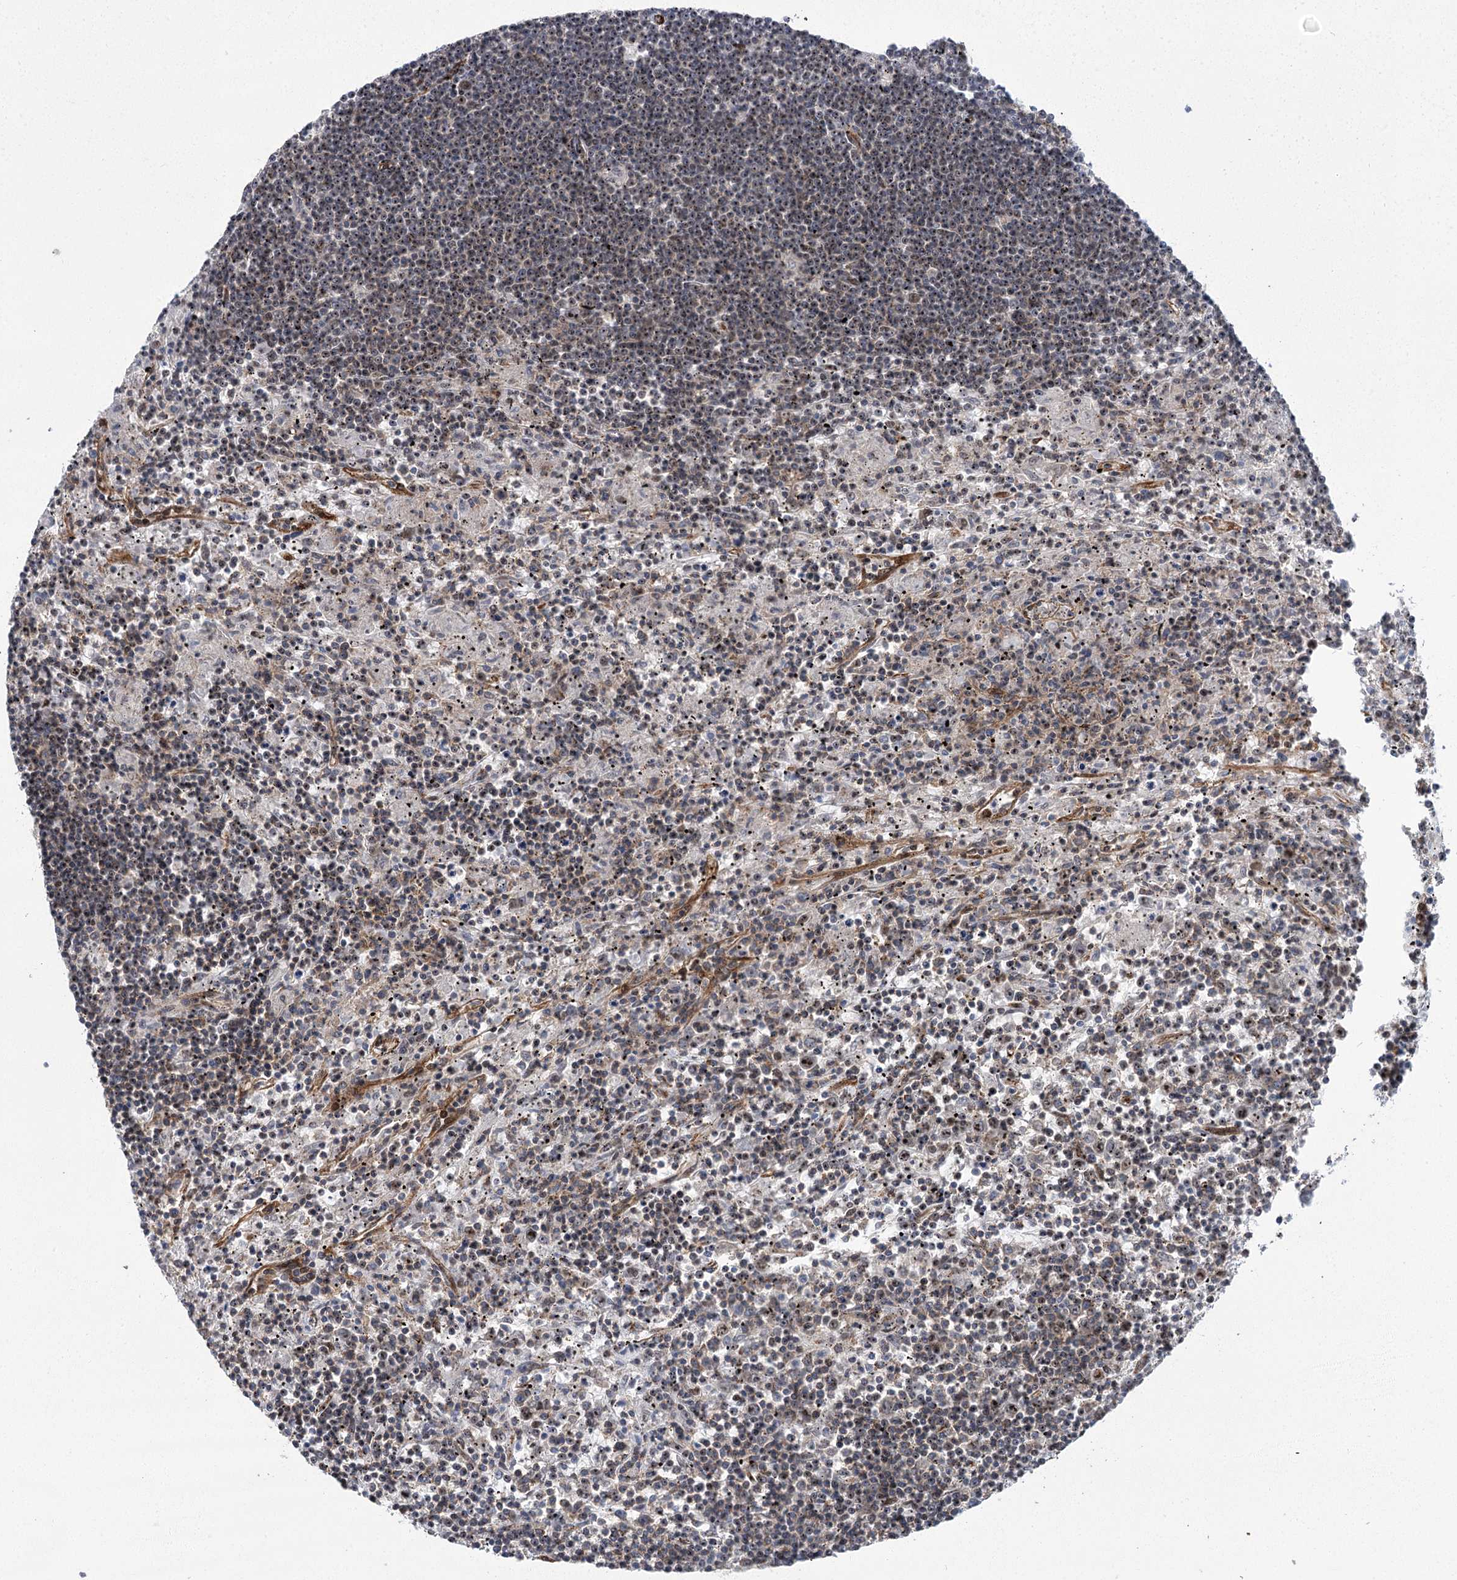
{"staining": {"intensity": "weak", "quantity": ">75%", "location": "nuclear"}, "tissue": "lymphoma", "cell_type": "Tumor cells", "image_type": "cancer", "snomed": [{"axis": "morphology", "description": "Malignant lymphoma, non-Hodgkin's type, Low grade"}, {"axis": "topography", "description": "Spleen"}], "caption": "A brown stain shows weak nuclear staining of a protein in low-grade malignant lymphoma, non-Hodgkin's type tumor cells.", "gene": "PARM1", "patient": {"sex": "male", "age": 76}}